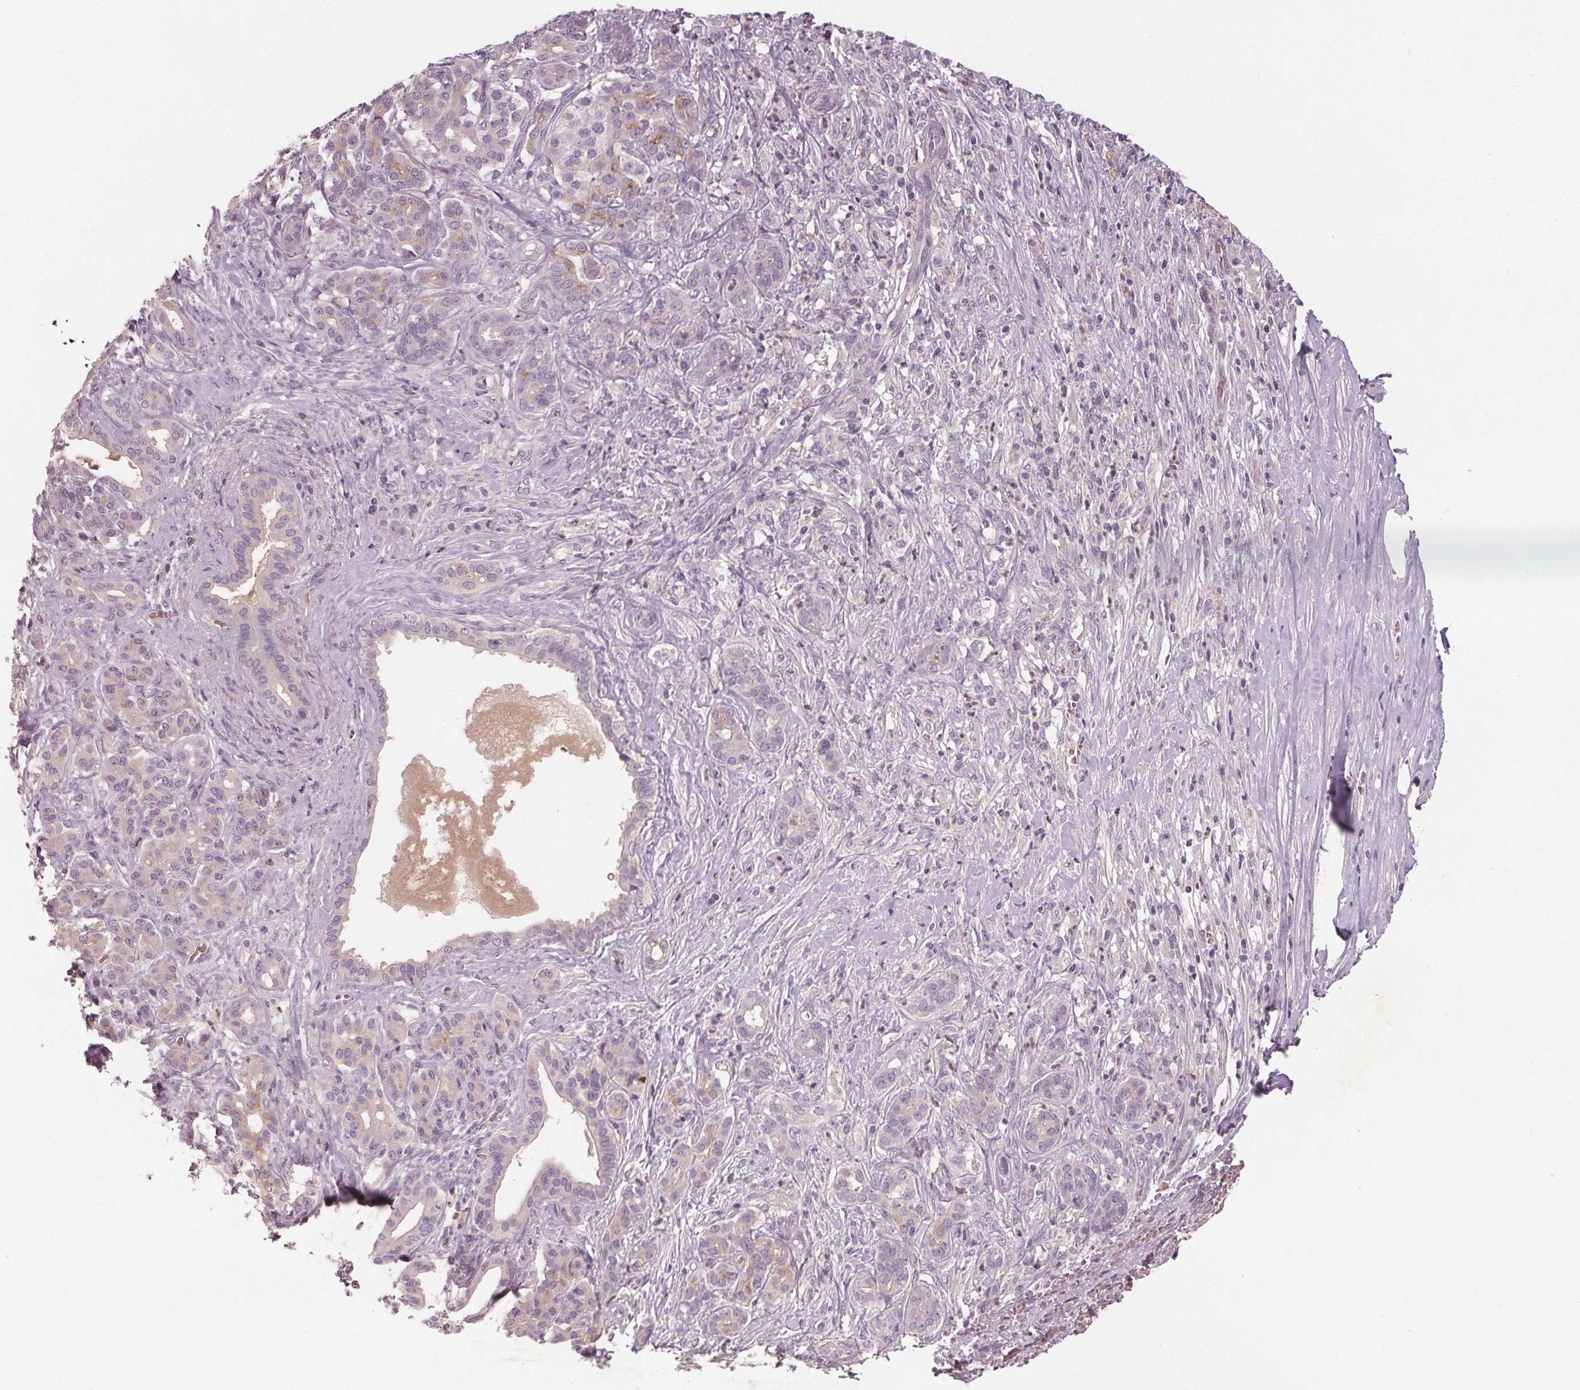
{"staining": {"intensity": "negative", "quantity": "none", "location": "none"}, "tissue": "pancreatic cancer", "cell_type": "Tumor cells", "image_type": "cancer", "snomed": [{"axis": "morphology", "description": "Normal tissue, NOS"}, {"axis": "morphology", "description": "Inflammation, NOS"}, {"axis": "morphology", "description": "Adenocarcinoma, NOS"}, {"axis": "topography", "description": "Pancreas"}], "caption": "Adenocarcinoma (pancreatic) stained for a protein using immunohistochemistry (IHC) exhibits no expression tumor cells.", "gene": "PDGFD", "patient": {"sex": "male", "age": 57}}